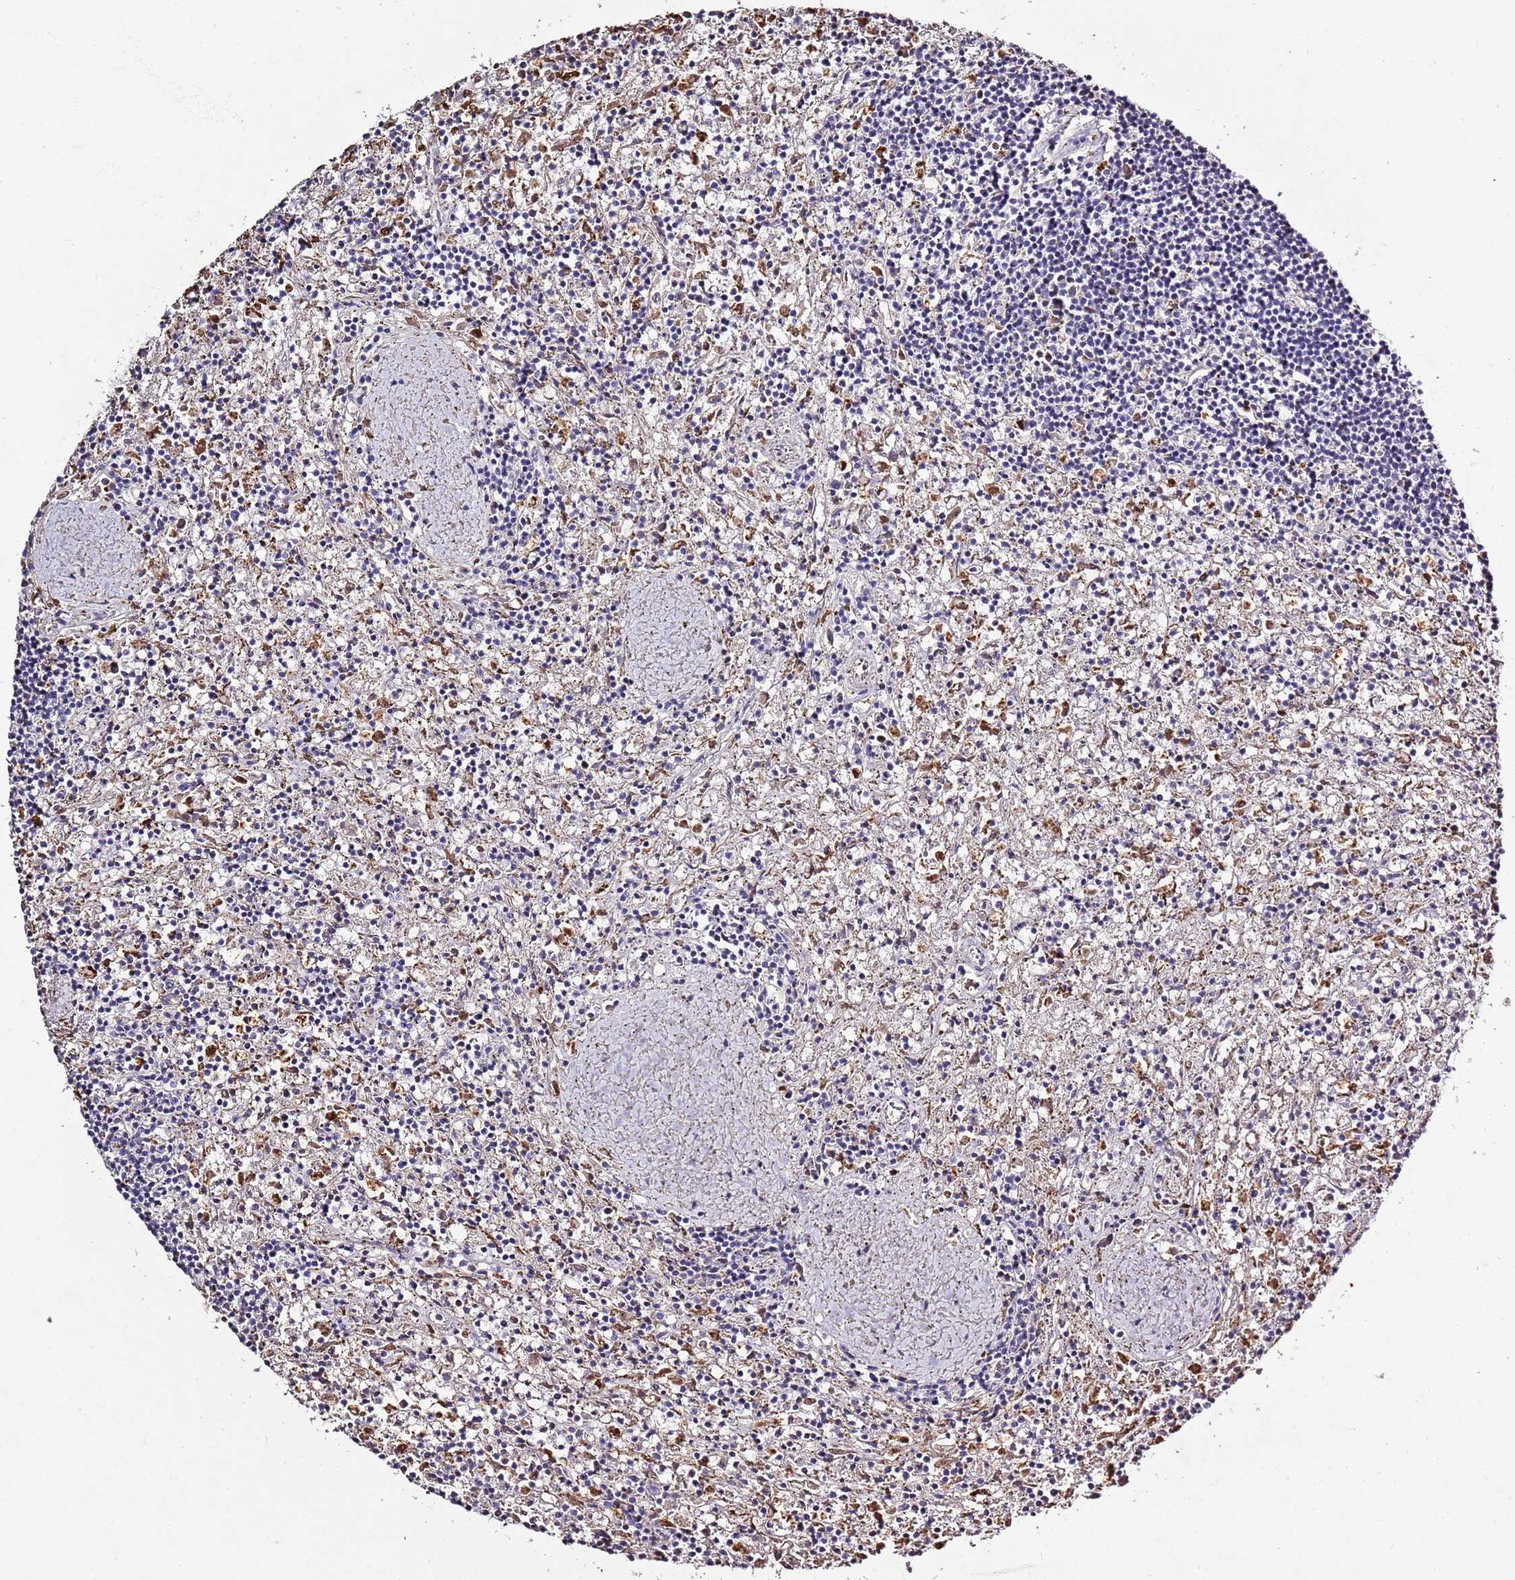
{"staining": {"intensity": "negative", "quantity": "none", "location": "none"}, "tissue": "lymphoma", "cell_type": "Tumor cells", "image_type": "cancer", "snomed": [{"axis": "morphology", "description": "Malignant lymphoma, non-Hodgkin's type, Low grade"}, {"axis": "topography", "description": "Spleen"}], "caption": "Tumor cells show no significant positivity in malignant lymphoma, non-Hodgkin's type (low-grade).", "gene": "P2RY13", "patient": {"sex": "male", "age": 76}}